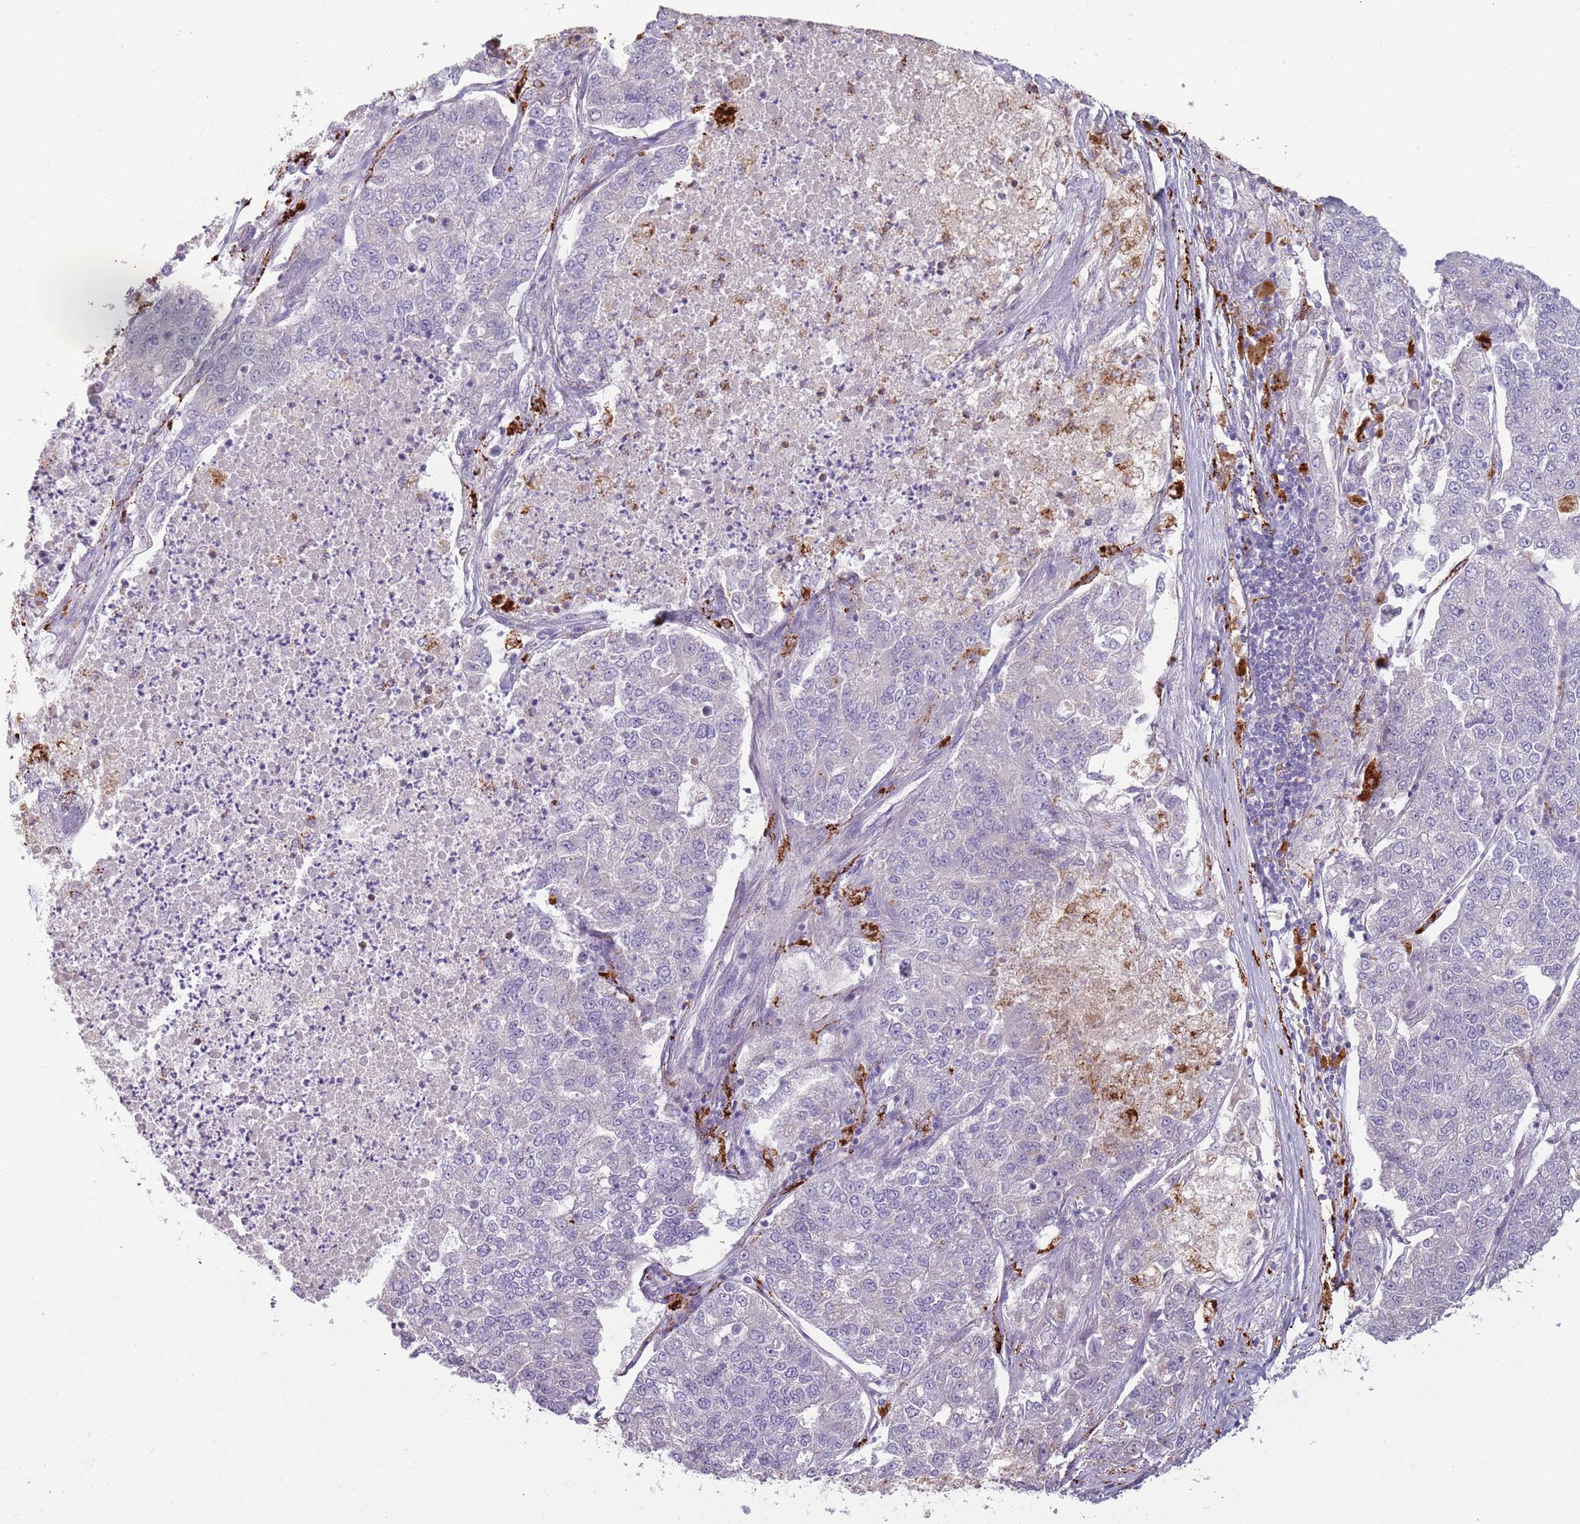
{"staining": {"intensity": "negative", "quantity": "none", "location": "none"}, "tissue": "lung cancer", "cell_type": "Tumor cells", "image_type": "cancer", "snomed": [{"axis": "morphology", "description": "Adenocarcinoma, NOS"}, {"axis": "topography", "description": "Lung"}], "caption": "IHC image of neoplastic tissue: lung adenocarcinoma stained with DAB (3,3'-diaminobenzidine) displays no significant protein expression in tumor cells.", "gene": "NWD2", "patient": {"sex": "male", "age": 49}}